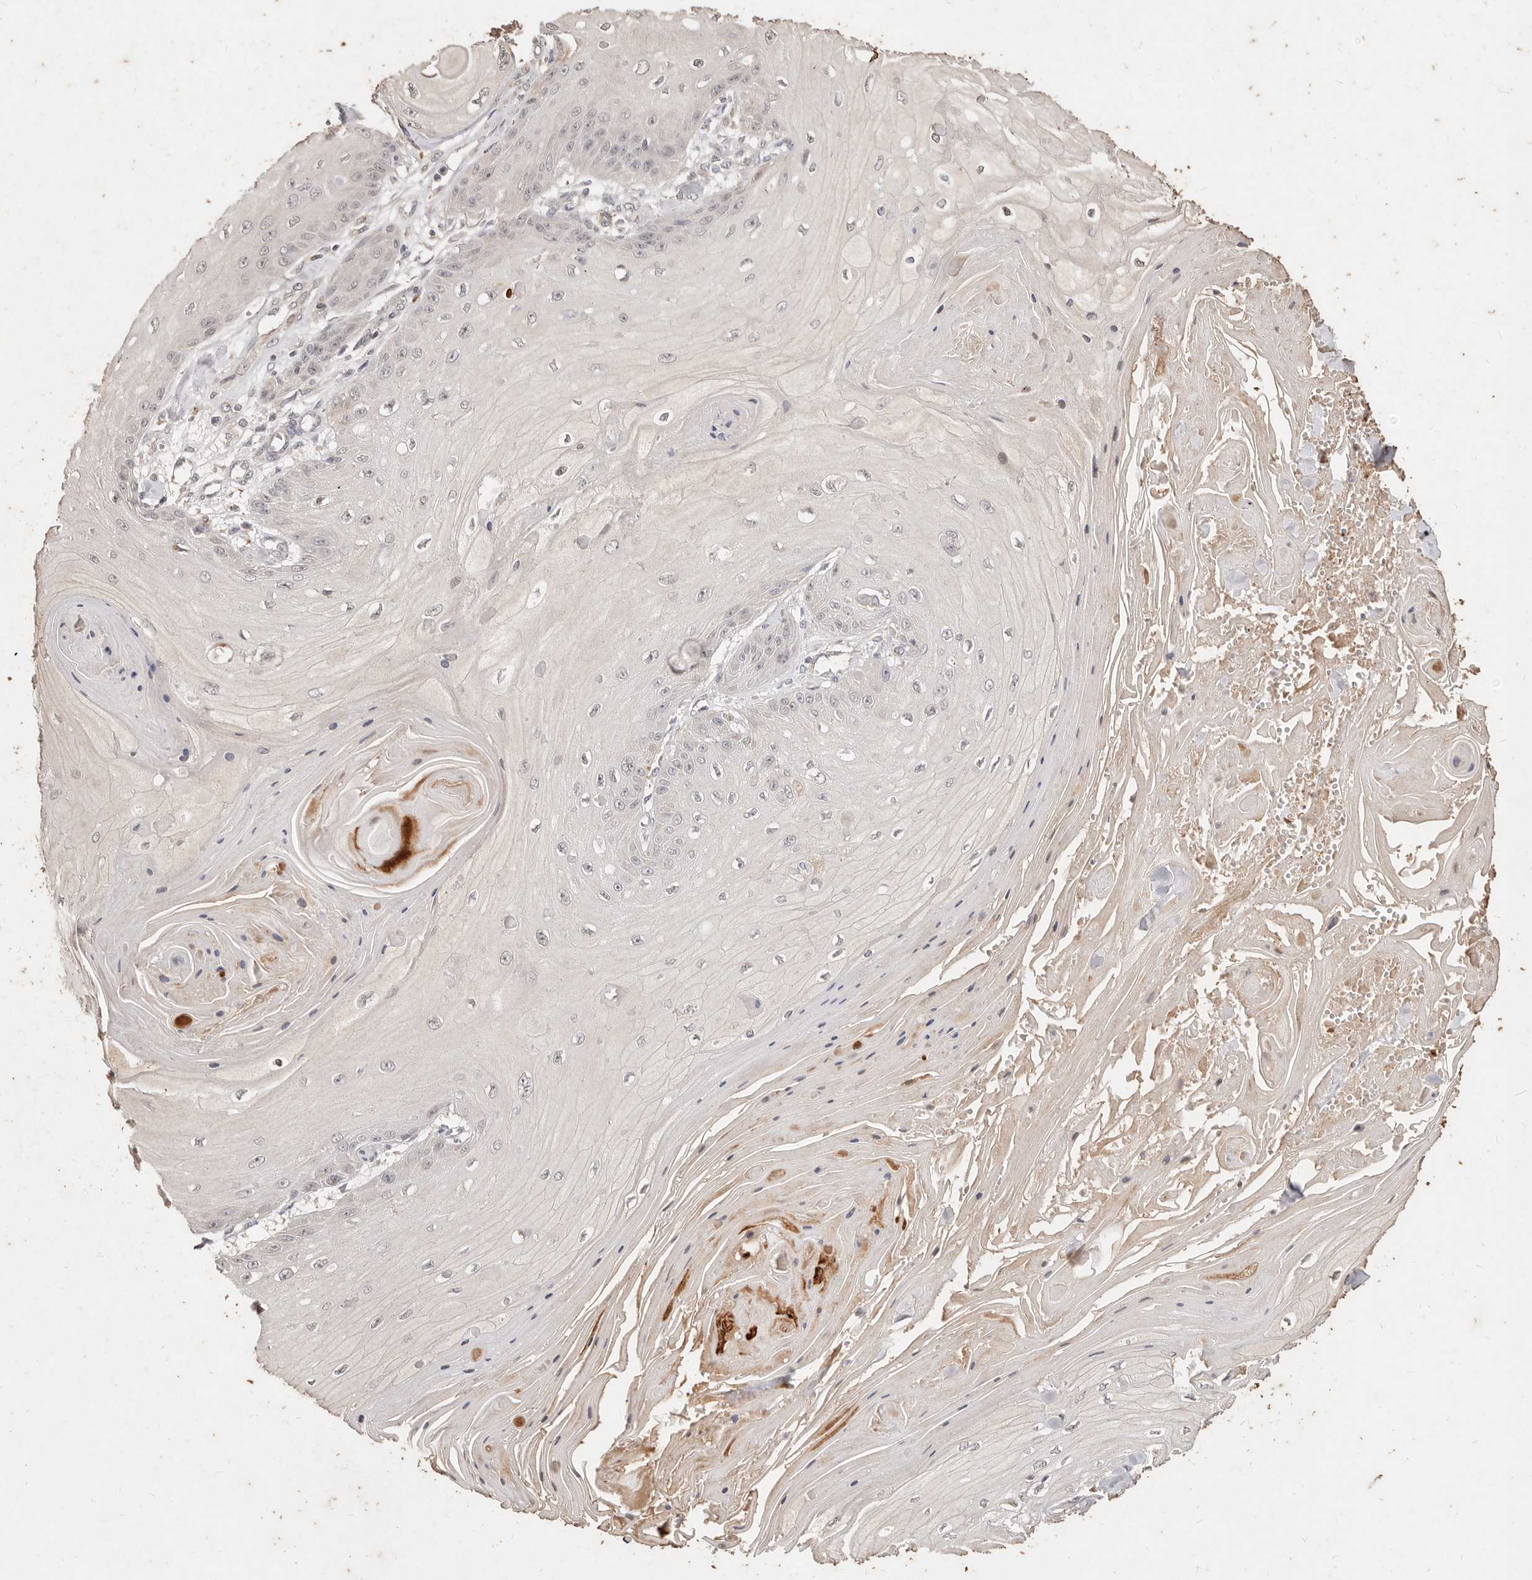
{"staining": {"intensity": "negative", "quantity": "none", "location": "none"}, "tissue": "skin cancer", "cell_type": "Tumor cells", "image_type": "cancer", "snomed": [{"axis": "morphology", "description": "Squamous cell carcinoma, NOS"}, {"axis": "topography", "description": "Skin"}], "caption": "Tumor cells show no significant staining in squamous cell carcinoma (skin). (Immunohistochemistry, brightfield microscopy, high magnification).", "gene": "KIF9", "patient": {"sex": "male", "age": 74}}